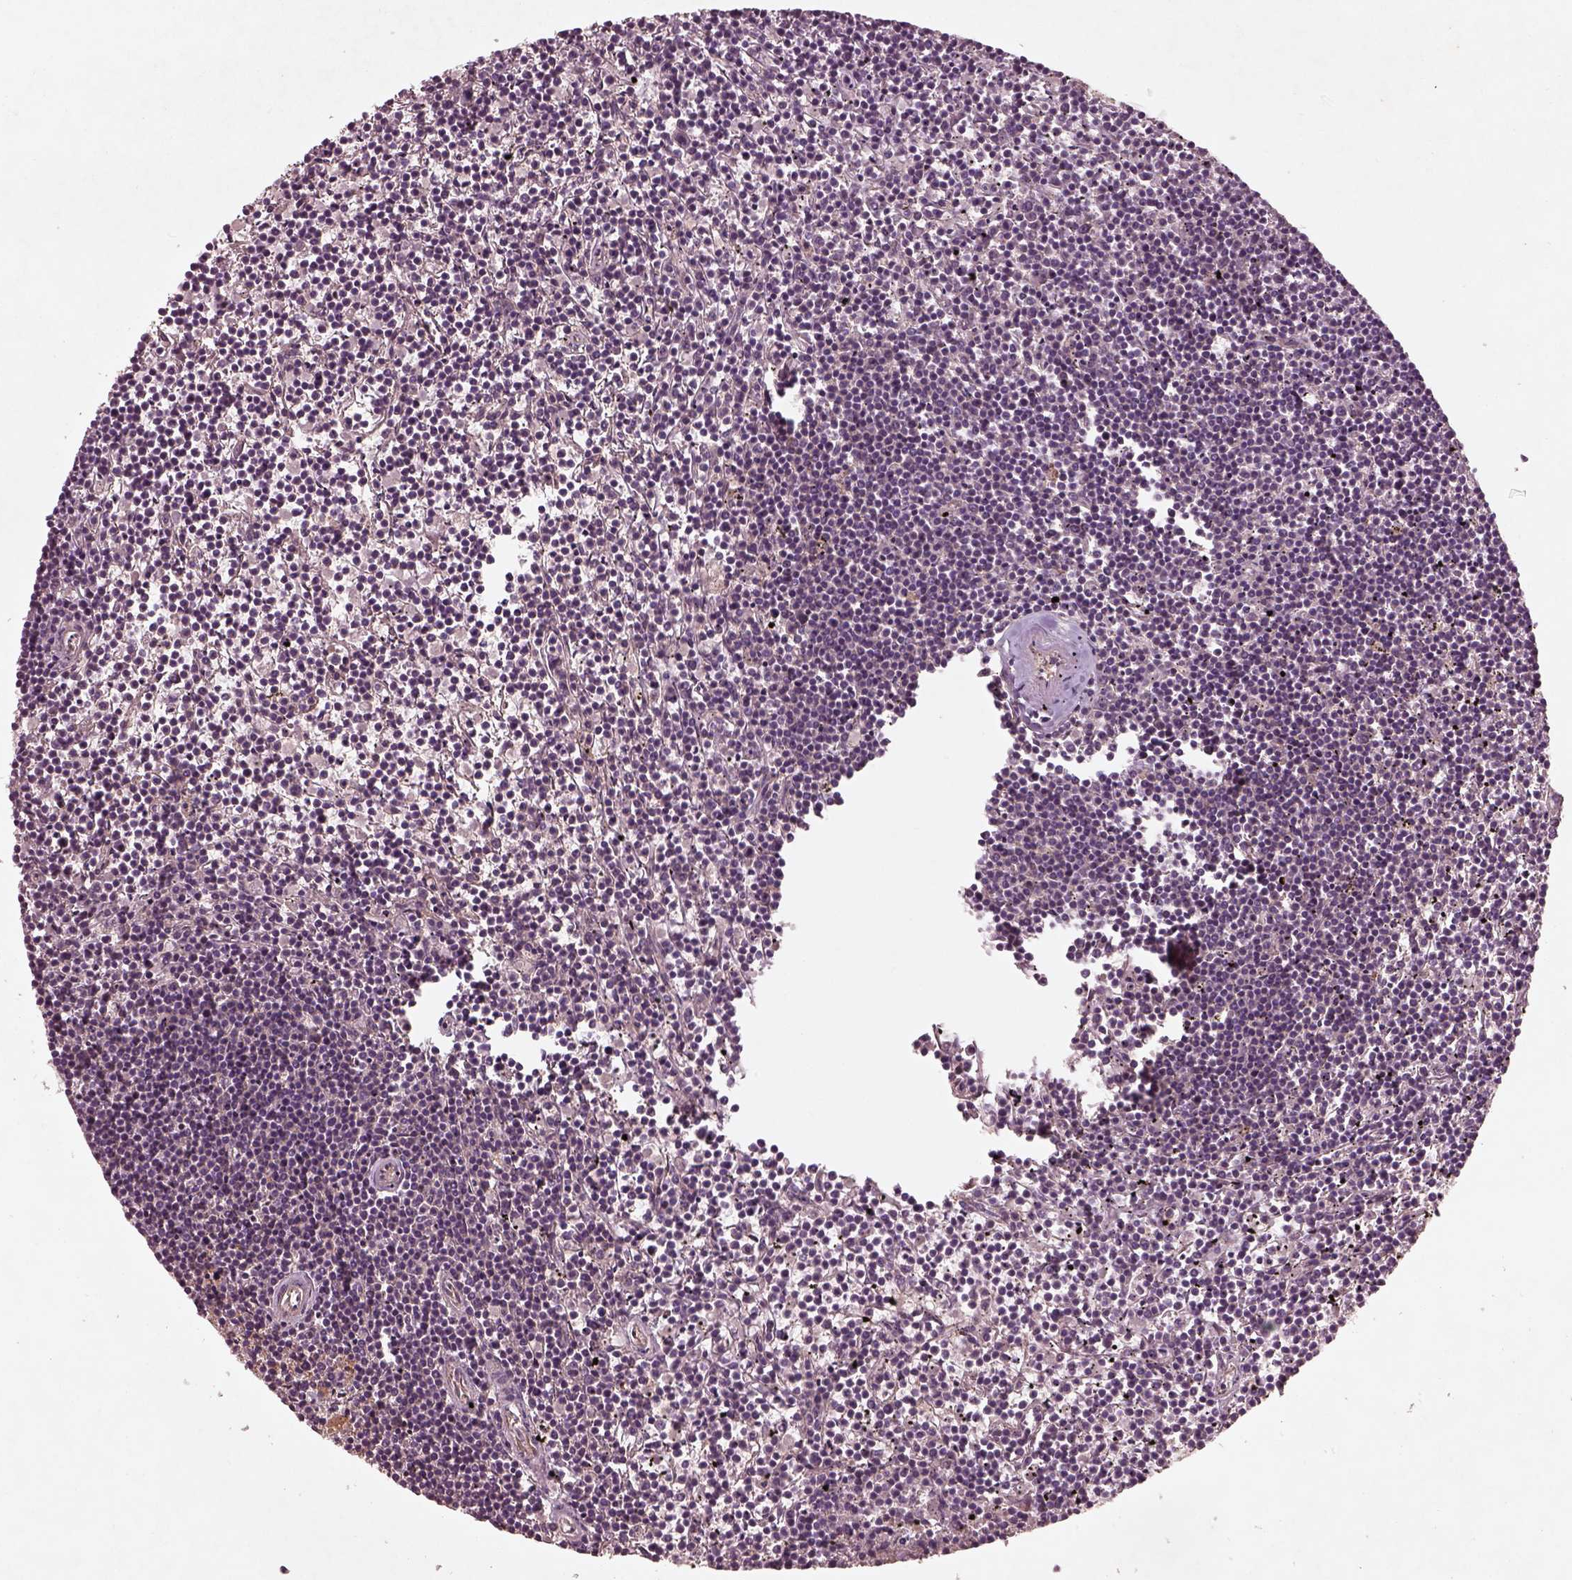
{"staining": {"intensity": "negative", "quantity": "none", "location": "none"}, "tissue": "lymphoma", "cell_type": "Tumor cells", "image_type": "cancer", "snomed": [{"axis": "morphology", "description": "Malignant lymphoma, non-Hodgkin's type, Low grade"}, {"axis": "topography", "description": "Spleen"}], "caption": "Human lymphoma stained for a protein using immunohistochemistry (IHC) exhibits no positivity in tumor cells.", "gene": "FAM234A", "patient": {"sex": "female", "age": 19}}